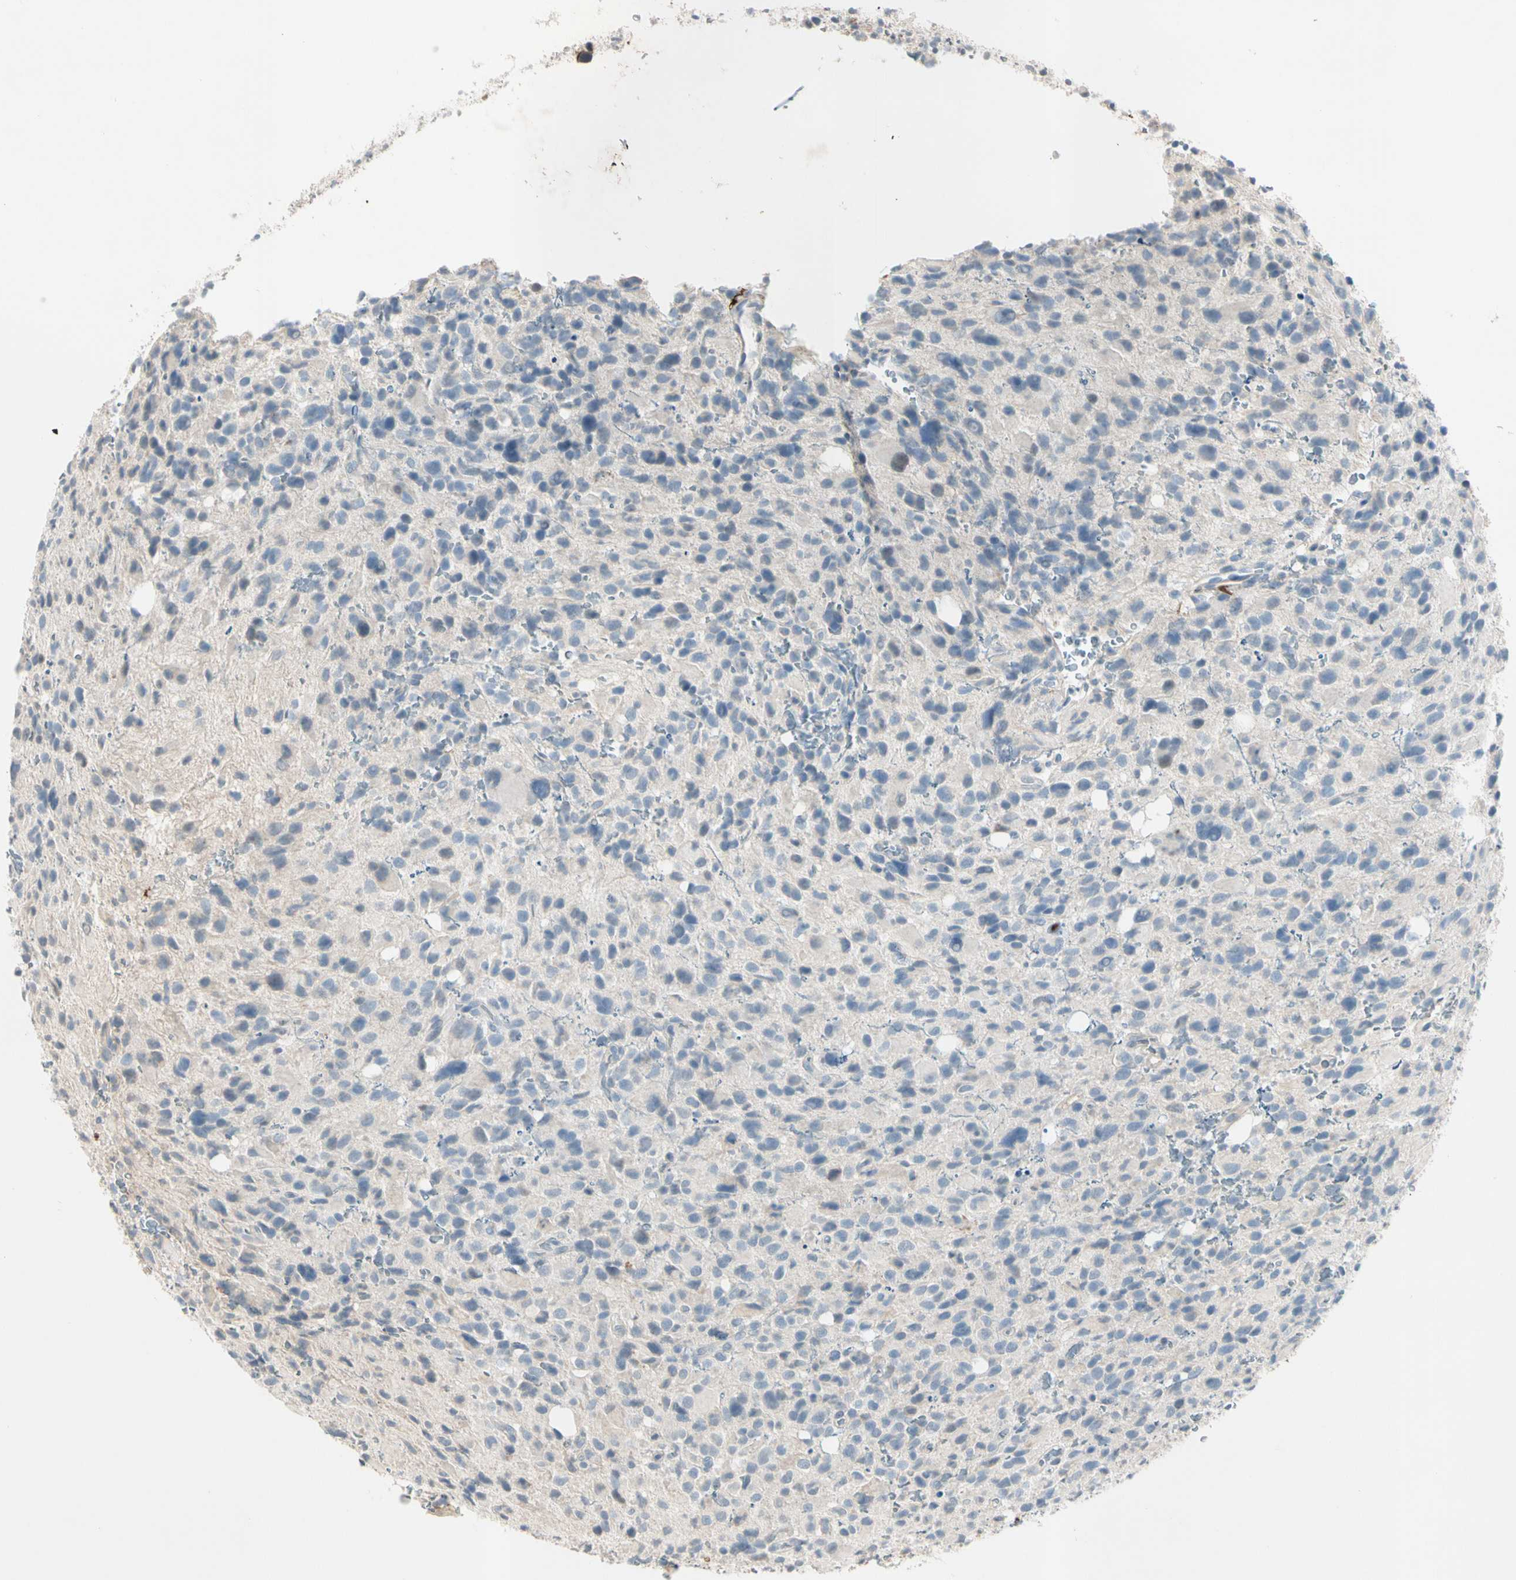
{"staining": {"intensity": "negative", "quantity": "none", "location": "none"}, "tissue": "glioma", "cell_type": "Tumor cells", "image_type": "cancer", "snomed": [{"axis": "morphology", "description": "Glioma, malignant, High grade"}, {"axis": "topography", "description": "Brain"}], "caption": "High power microscopy micrograph of an immunohistochemistry micrograph of high-grade glioma (malignant), revealing no significant positivity in tumor cells.", "gene": "SERPIND1", "patient": {"sex": "male", "age": 48}}